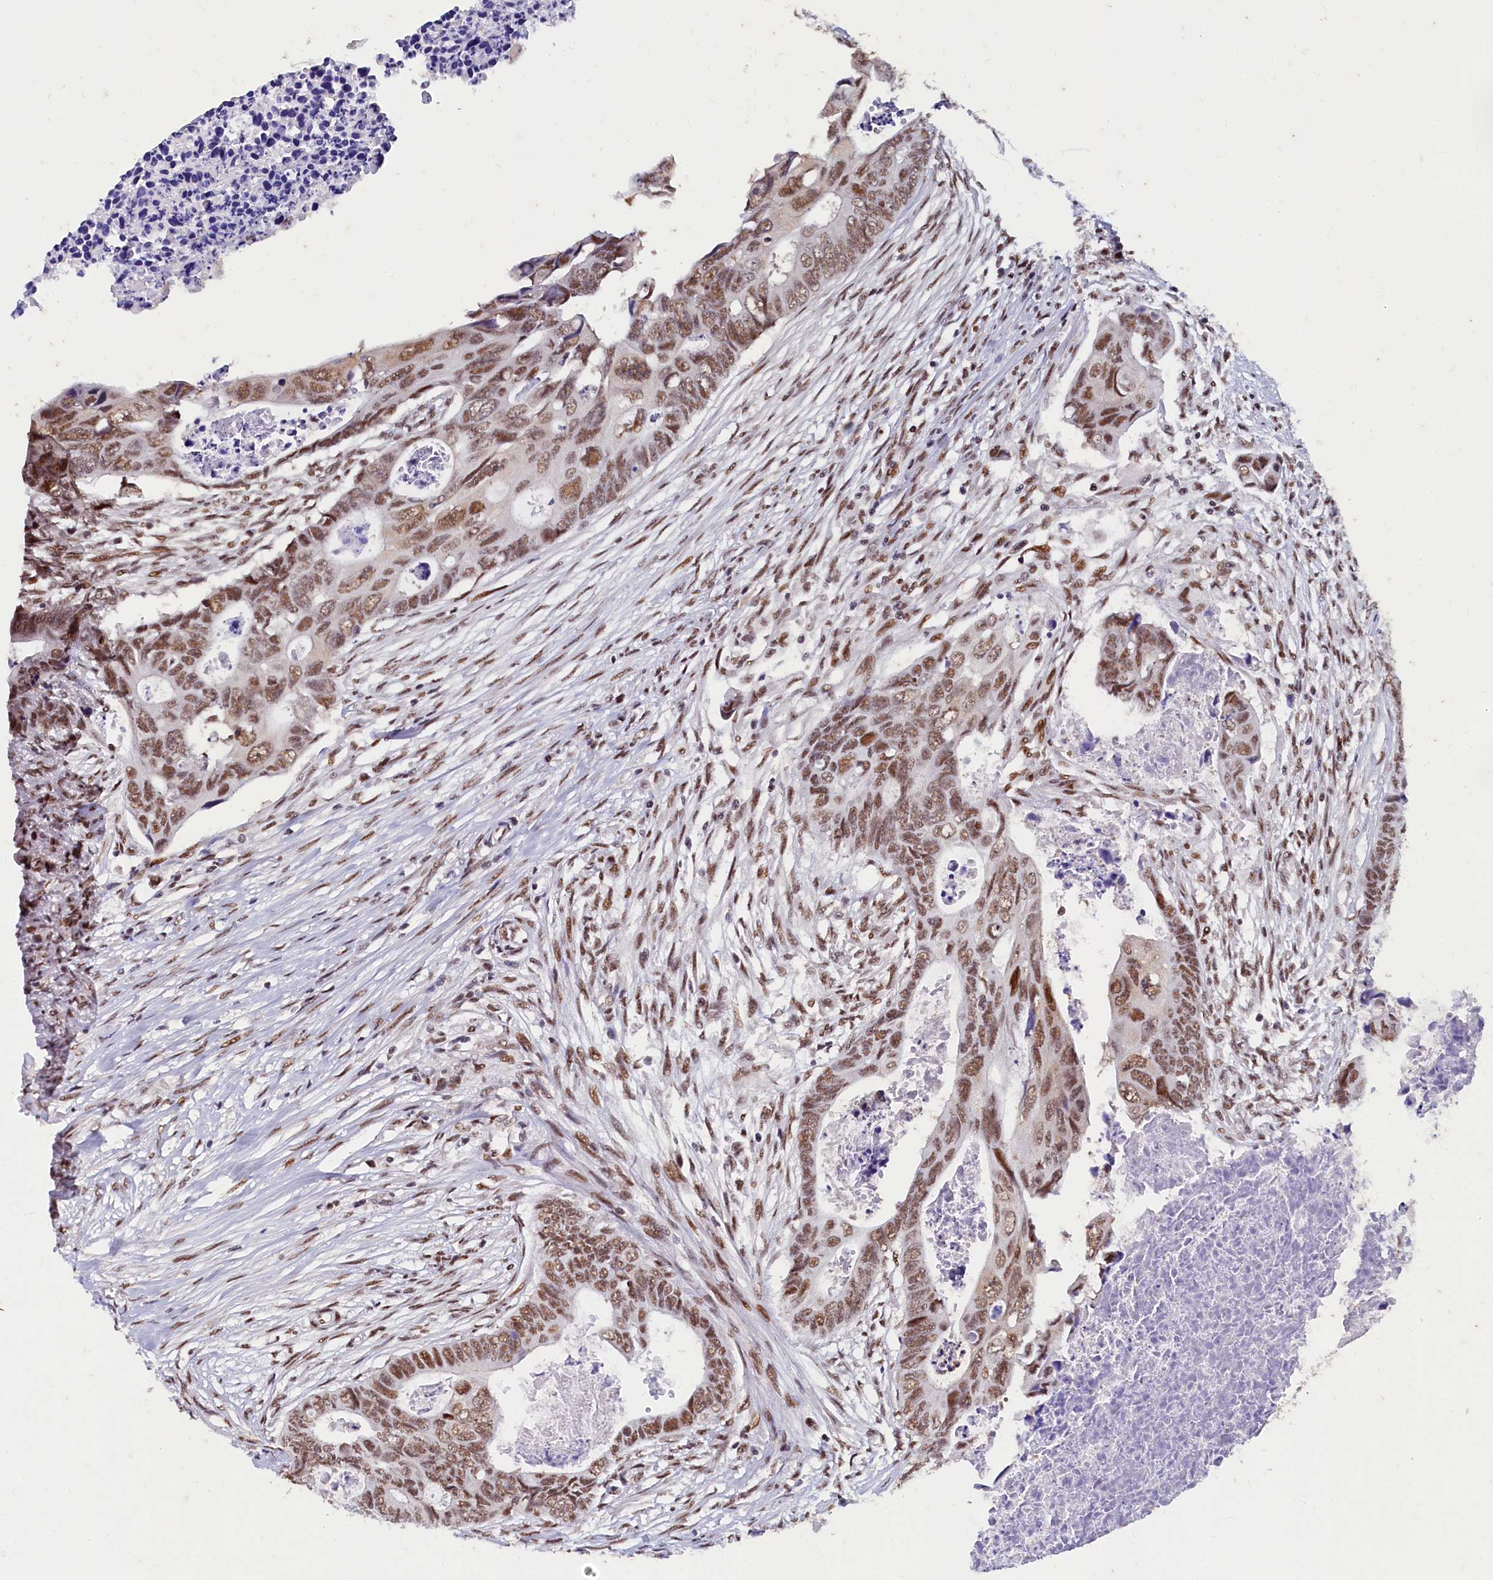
{"staining": {"intensity": "moderate", "quantity": ">75%", "location": "nuclear"}, "tissue": "colorectal cancer", "cell_type": "Tumor cells", "image_type": "cancer", "snomed": [{"axis": "morphology", "description": "Adenocarcinoma, NOS"}, {"axis": "topography", "description": "Rectum"}], "caption": "An image showing moderate nuclear expression in about >75% of tumor cells in colorectal cancer, as visualized by brown immunohistochemical staining.", "gene": "CPSF7", "patient": {"sex": "female", "age": 78}}